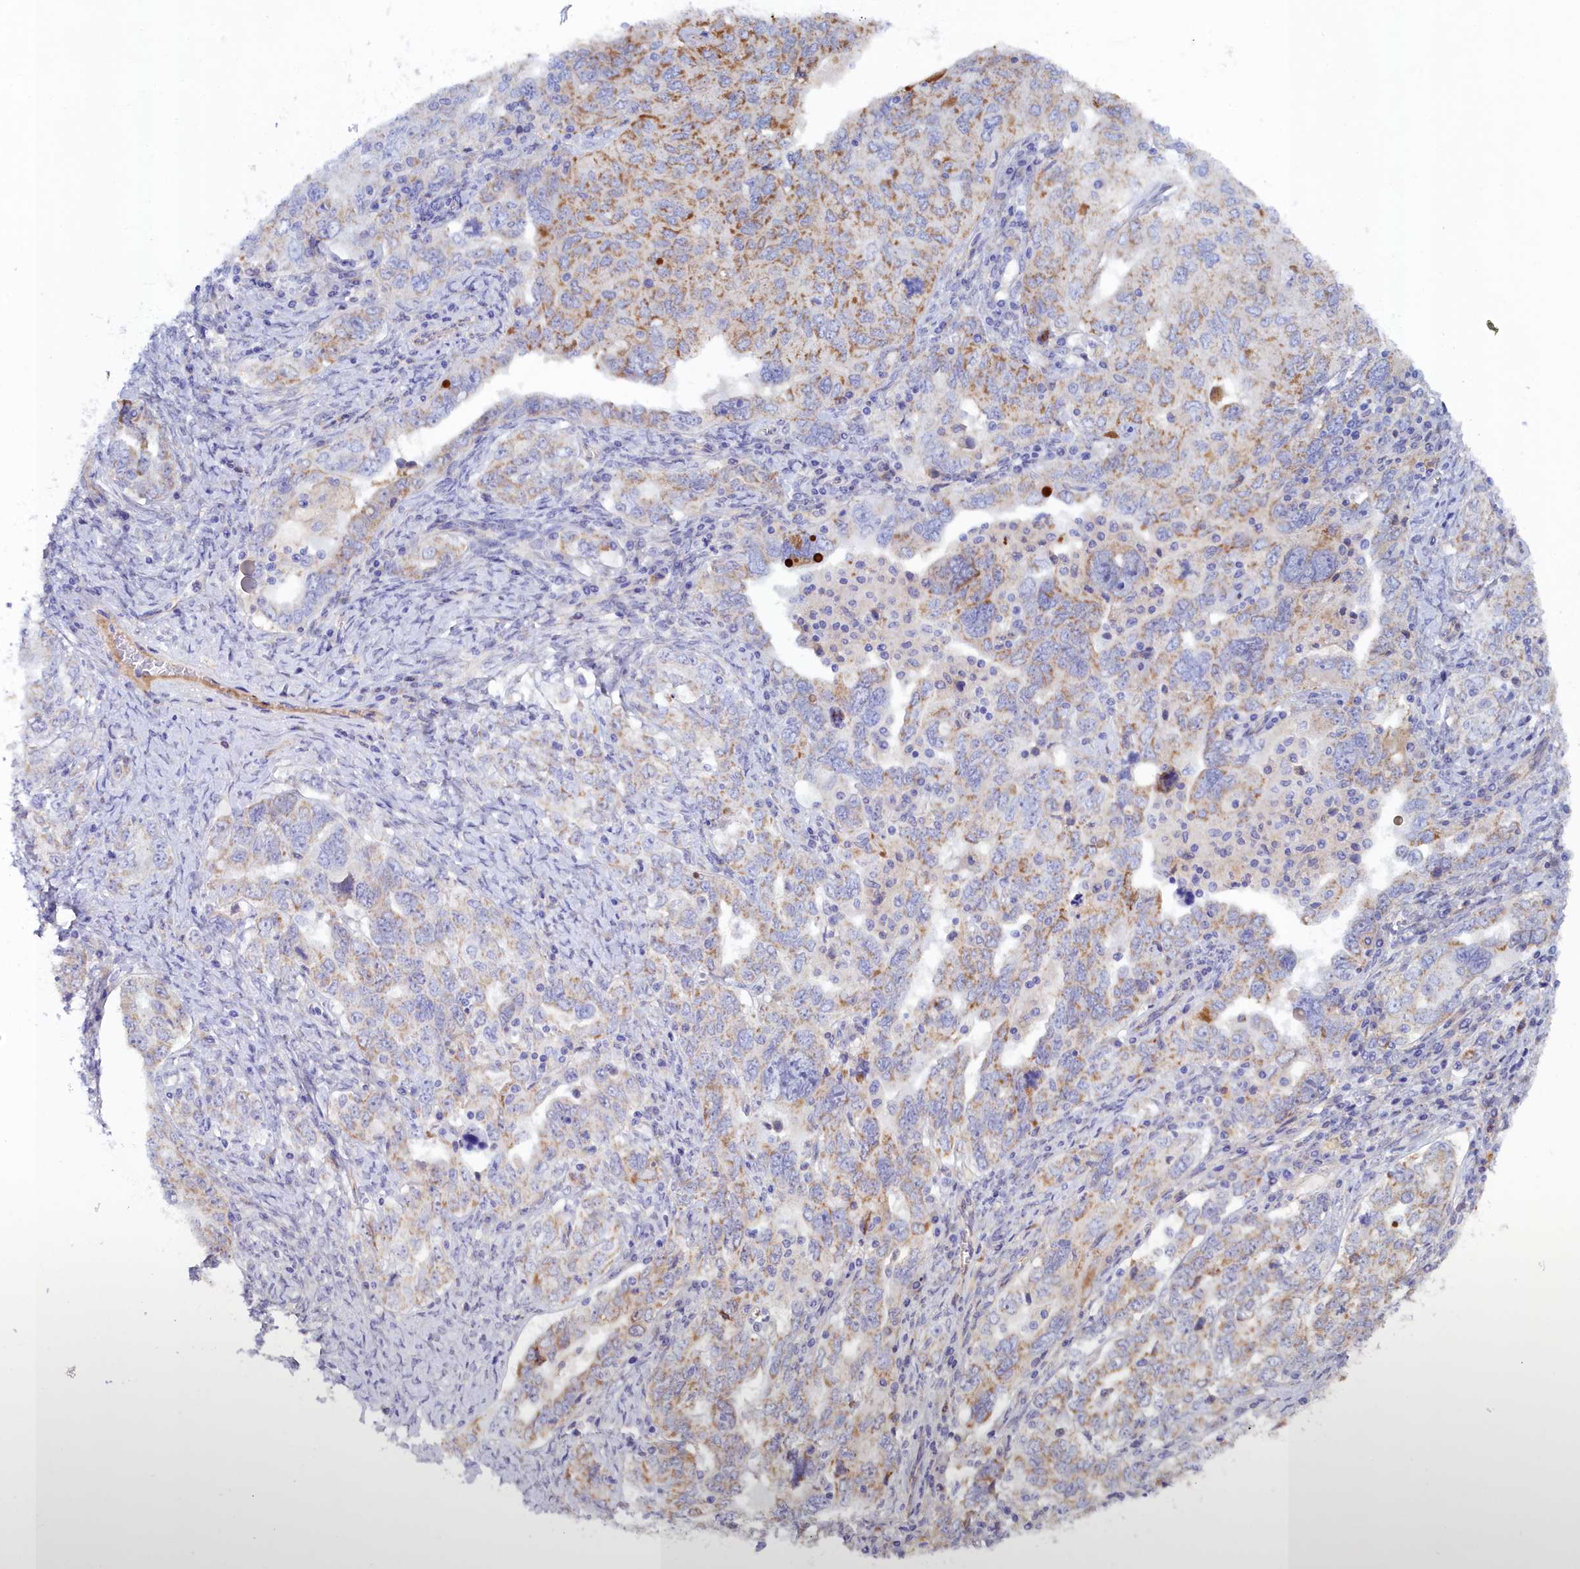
{"staining": {"intensity": "moderate", "quantity": "25%-75%", "location": "cytoplasmic/membranous"}, "tissue": "ovarian cancer", "cell_type": "Tumor cells", "image_type": "cancer", "snomed": [{"axis": "morphology", "description": "Carcinoma, endometroid"}, {"axis": "topography", "description": "Ovary"}], "caption": "Protein expression analysis of human ovarian endometroid carcinoma reveals moderate cytoplasmic/membranous positivity in about 25%-75% of tumor cells.", "gene": "SLC49A3", "patient": {"sex": "female", "age": 62}}